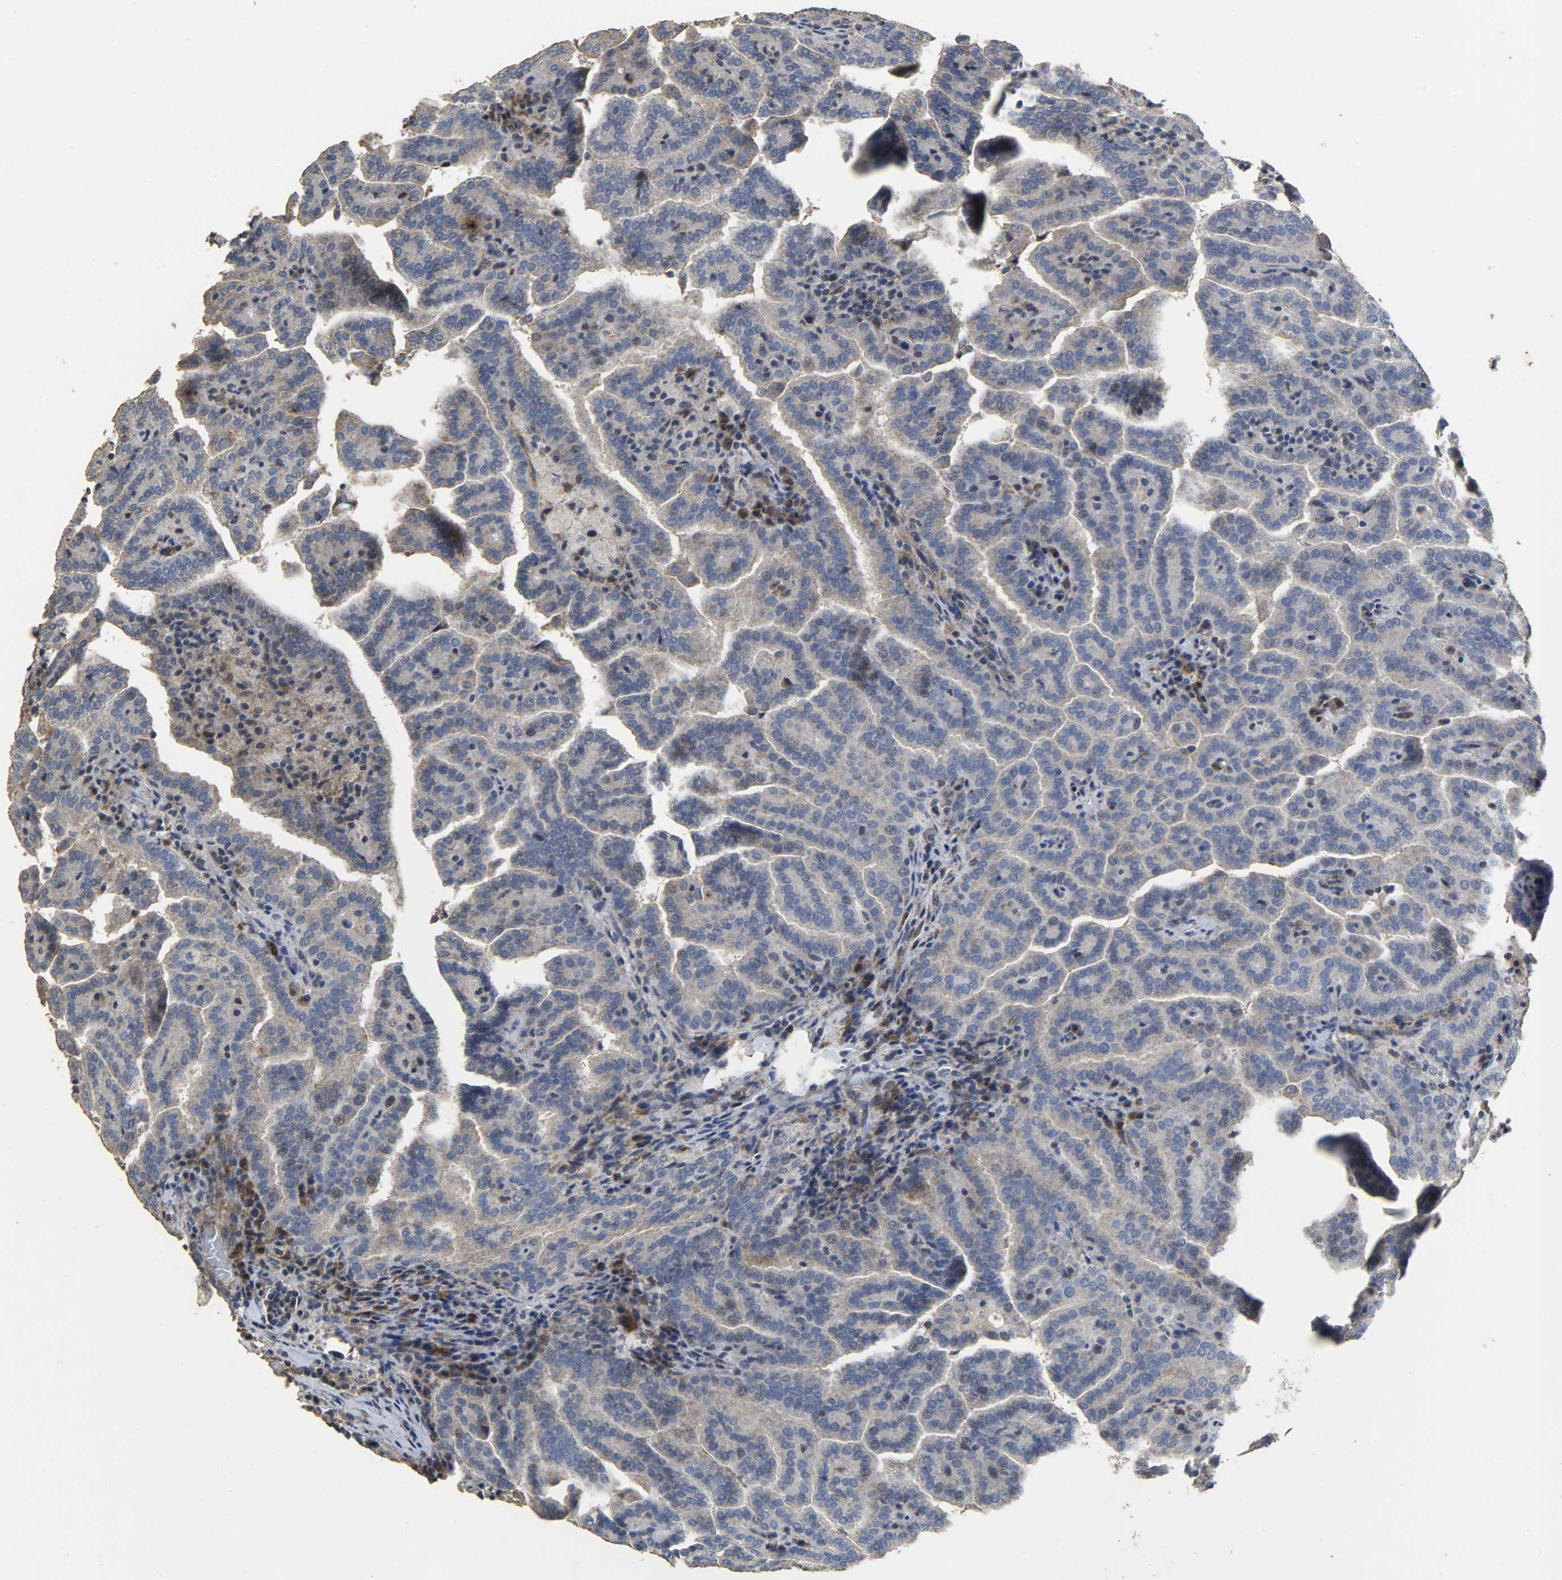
{"staining": {"intensity": "negative", "quantity": "none", "location": "none"}, "tissue": "renal cancer", "cell_type": "Tumor cells", "image_type": "cancer", "snomed": [{"axis": "morphology", "description": "Adenocarcinoma, NOS"}, {"axis": "topography", "description": "Kidney"}], "caption": "This is a histopathology image of immunohistochemistry staining of renal adenocarcinoma, which shows no staining in tumor cells. (Immunohistochemistry (ihc), brightfield microscopy, high magnification).", "gene": "TPM4", "patient": {"sex": "male", "age": 61}}